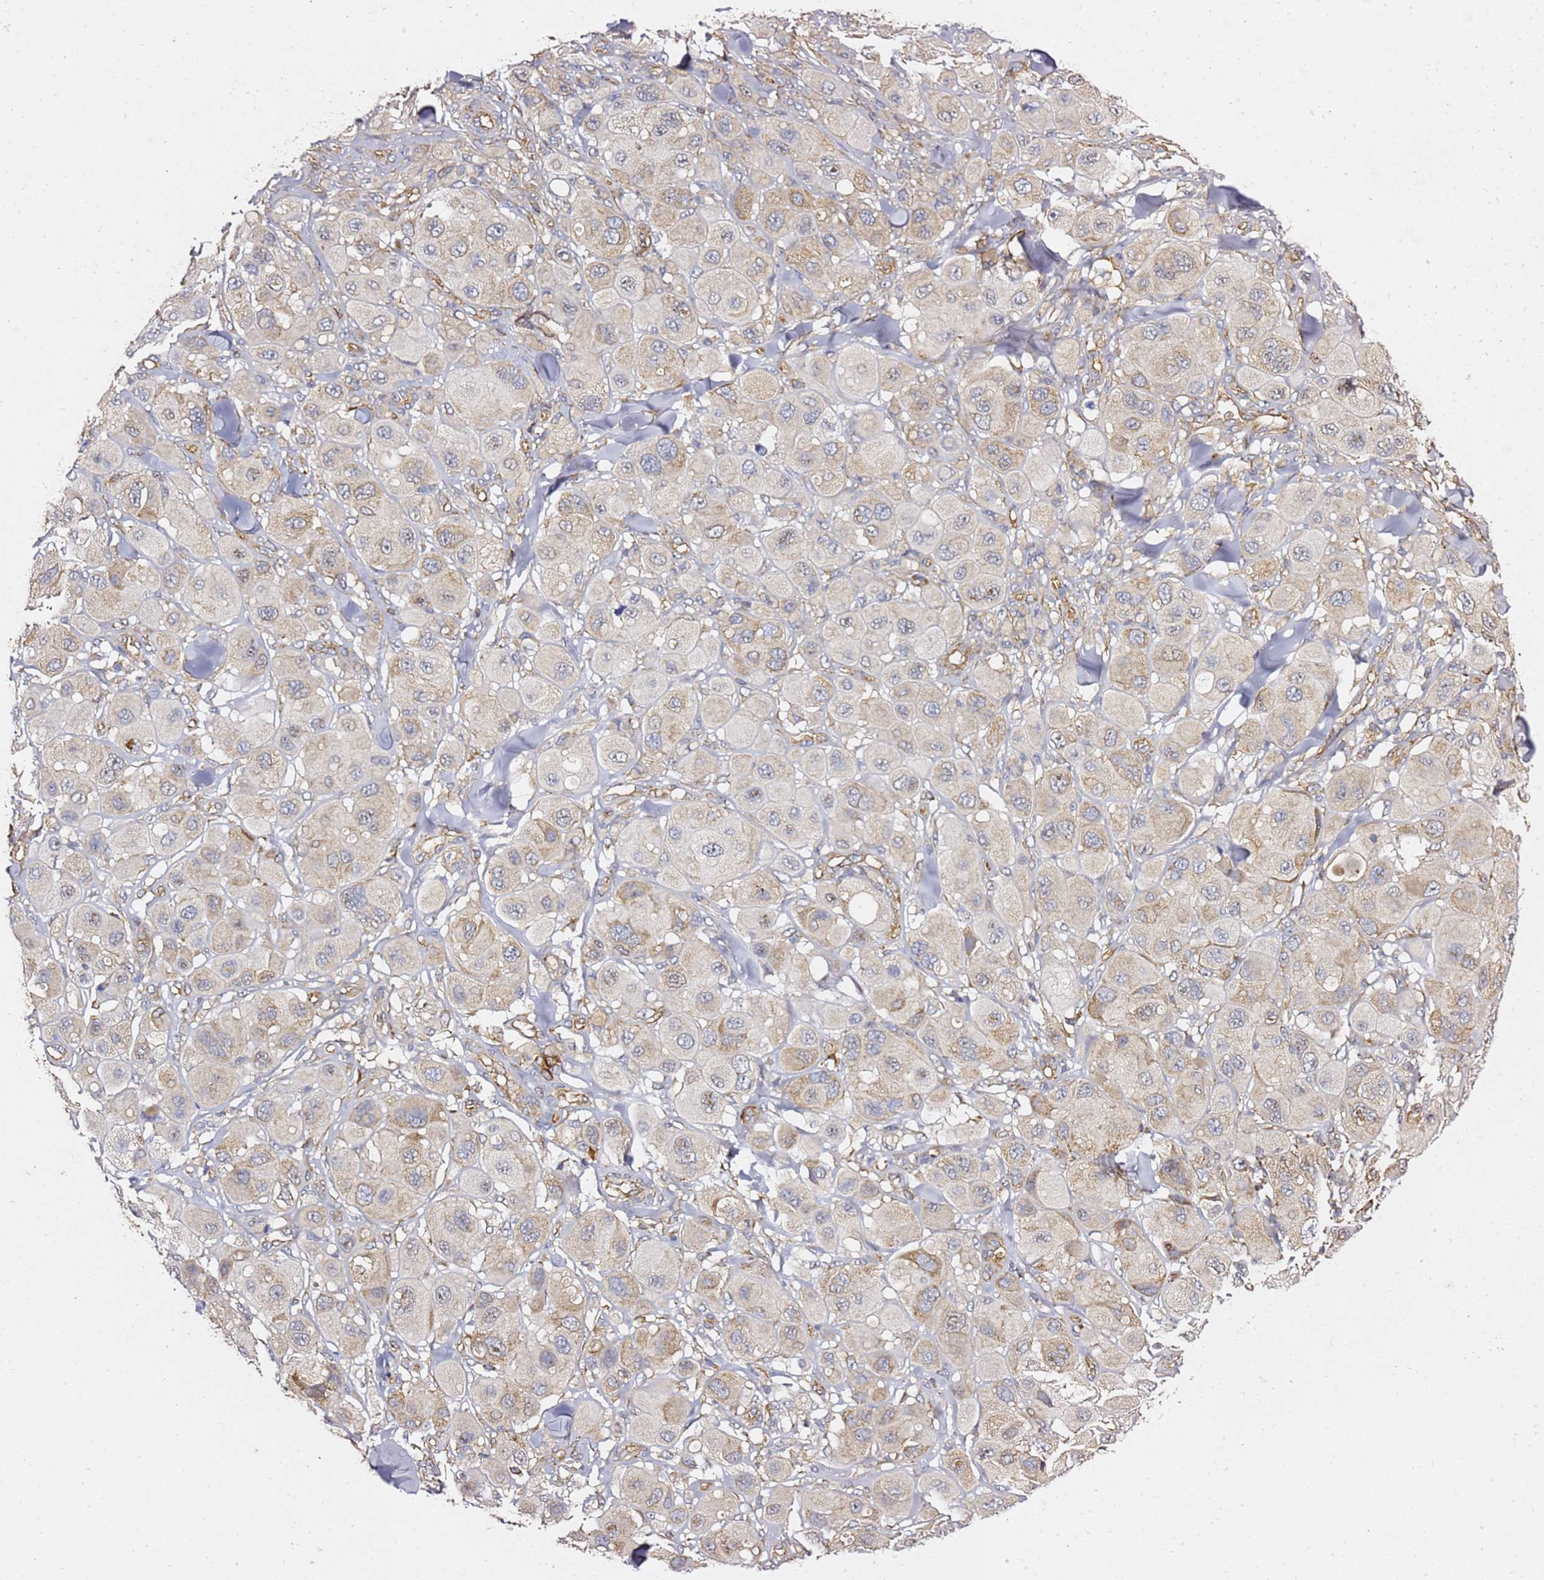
{"staining": {"intensity": "weak", "quantity": "<25%", "location": "cytoplasmic/membranous"}, "tissue": "melanoma", "cell_type": "Tumor cells", "image_type": "cancer", "snomed": [{"axis": "morphology", "description": "Malignant melanoma, Metastatic site"}, {"axis": "topography", "description": "Skin"}], "caption": "Tumor cells are negative for brown protein staining in malignant melanoma (metastatic site).", "gene": "TPST1", "patient": {"sex": "male", "age": 41}}